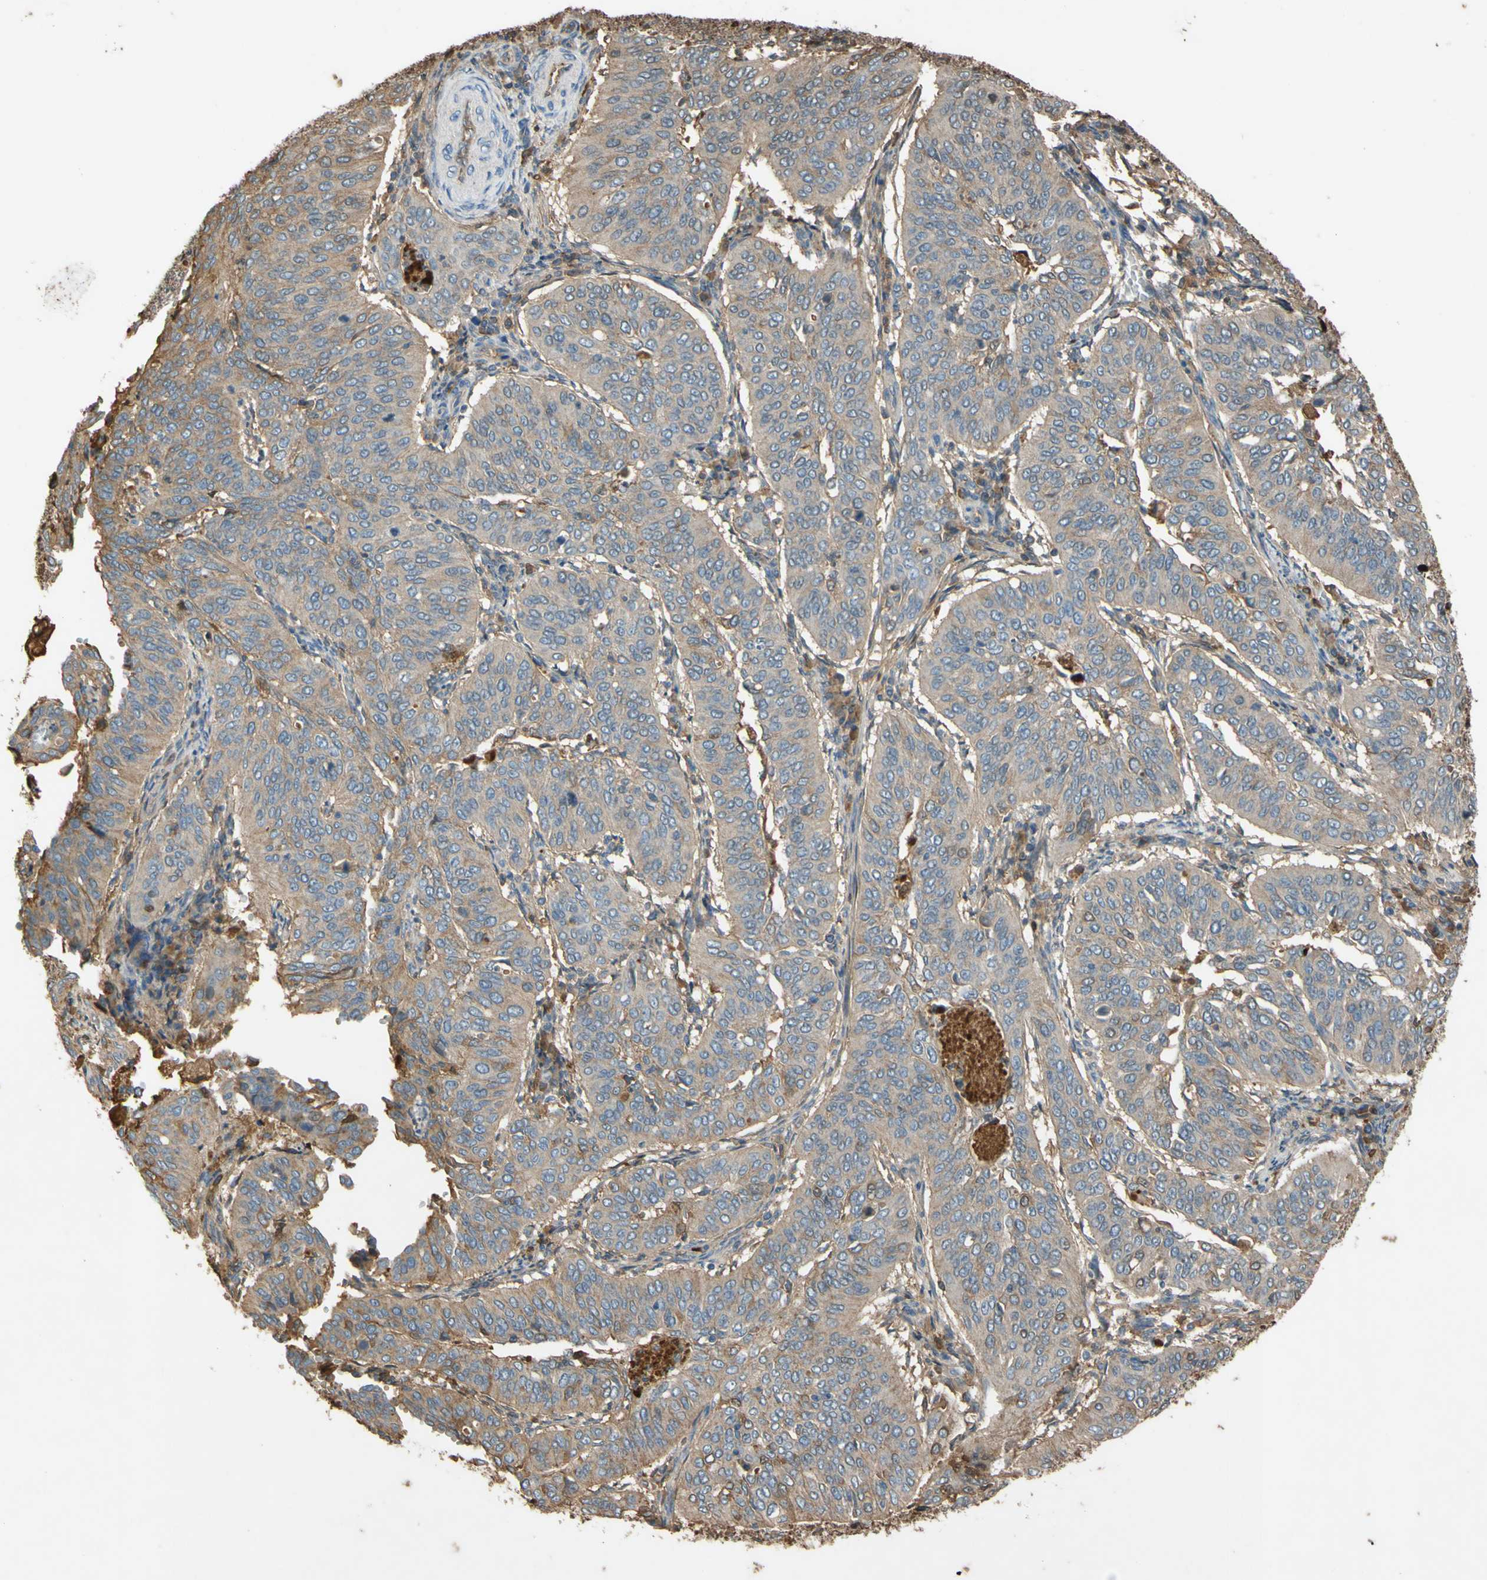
{"staining": {"intensity": "weak", "quantity": ">75%", "location": "cytoplasmic/membranous"}, "tissue": "cervical cancer", "cell_type": "Tumor cells", "image_type": "cancer", "snomed": [{"axis": "morphology", "description": "Normal tissue, NOS"}, {"axis": "morphology", "description": "Squamous cell carcinoma, NOS"}, {"axis": "topography", "description": "Cervix"}], "caption": "IHC staining of cervical cancer, which displays low levels of weak cytoplasmic/membranous expression in about >75% of tumor cells indicating weak cytoplasmic/membranous protein expression. The staining was performed using DAB (brown) for protein detection and nuclei were counterstained in hematoxylin (blue).", "gene": "TIMP2", "patient": {"sex": "female", "age": 39}}